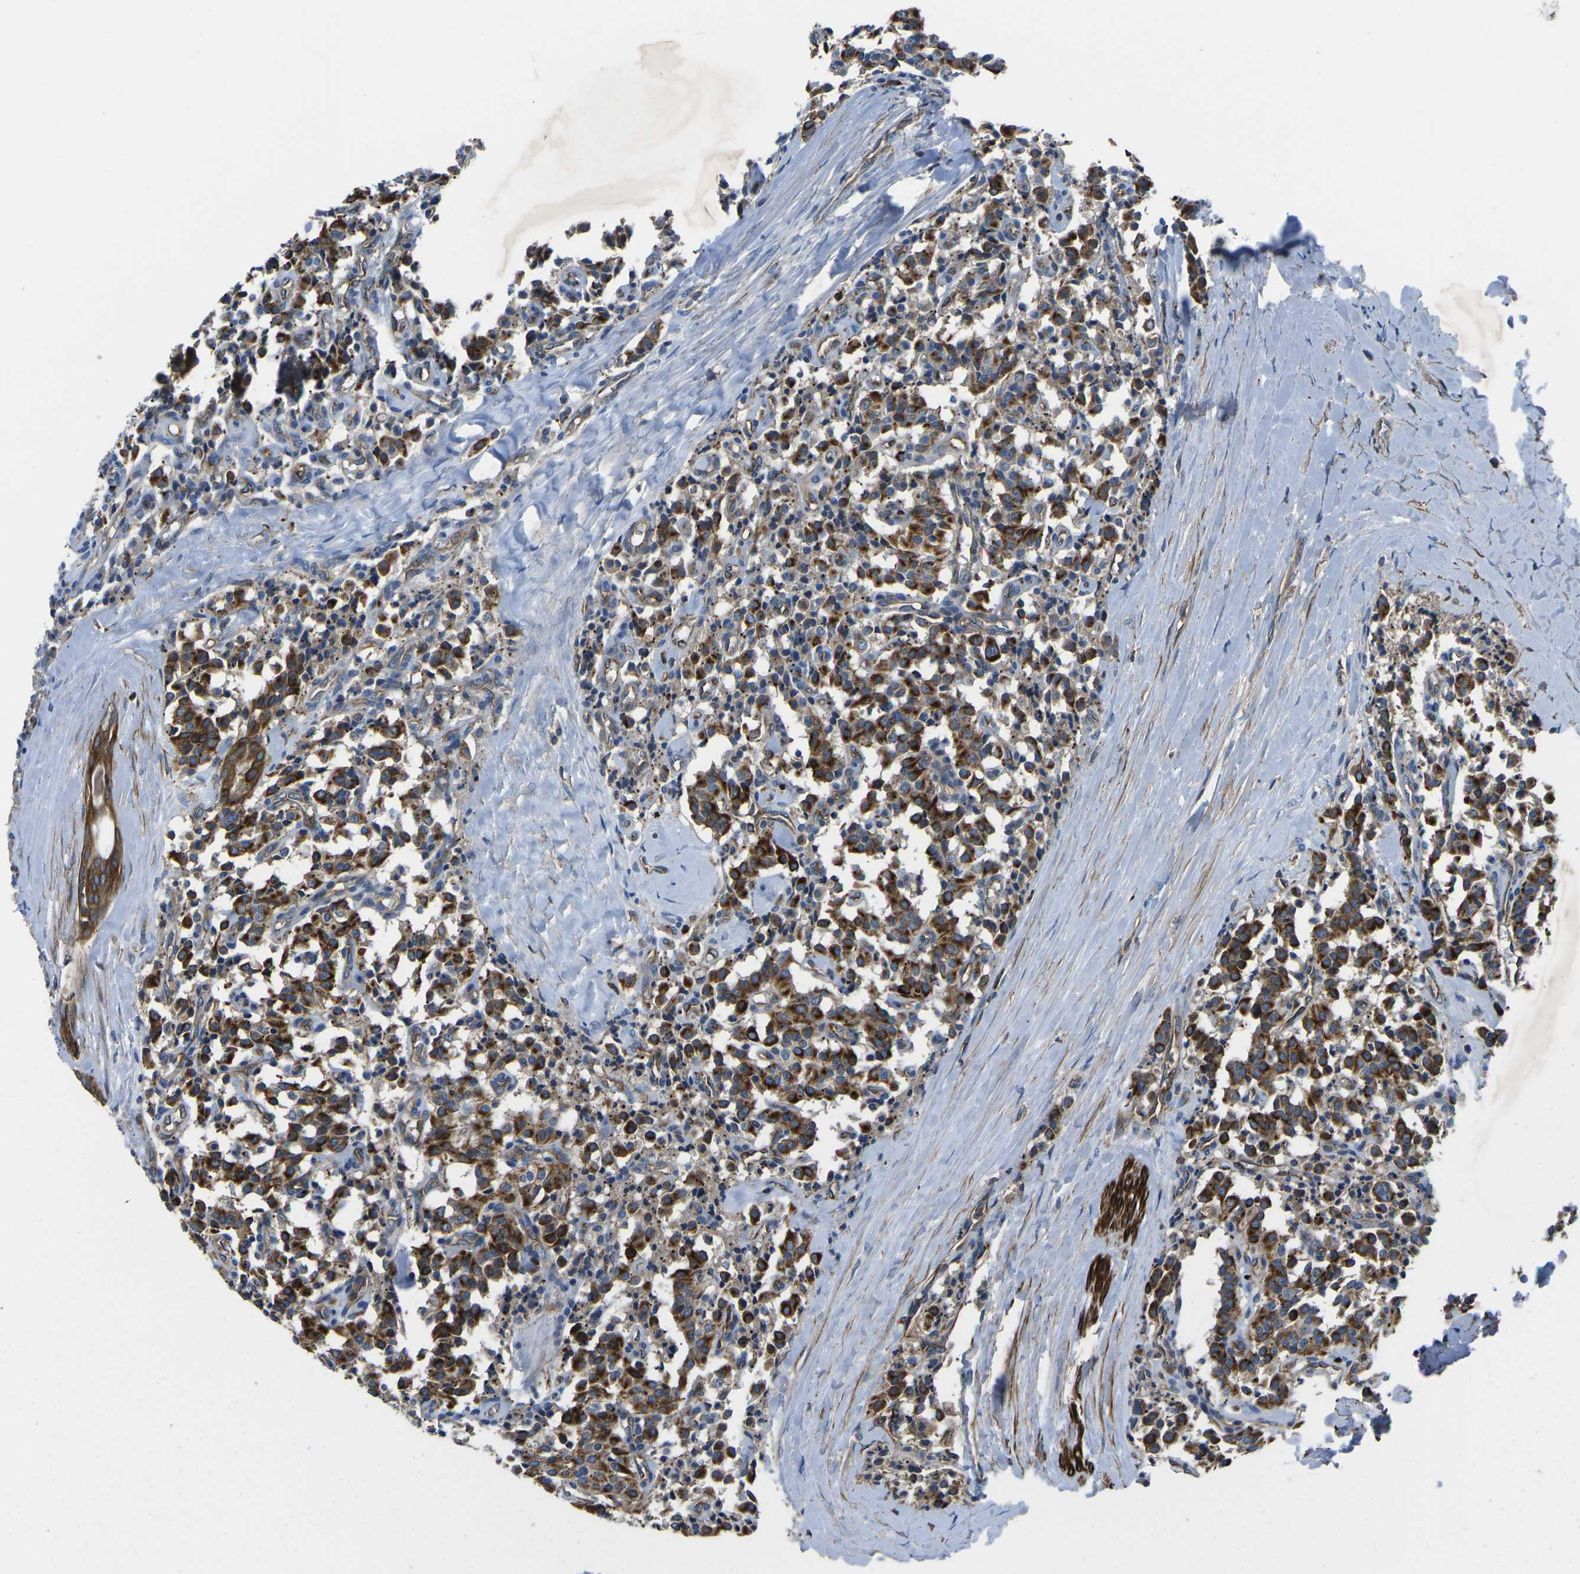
{"staining": {"intensity": "strong", "quantity": "25%-75%", "location": "cytoplasmic/membranous"}, "tissue": "carcinoid", "cell_type": "Tumor cells", "image_type": "cancer", "snomed": [{"axis": "morphology", "description": "Carcinoid, malignant, NOS"}, {"axis": "topography", "description": "Lung"}], "caption": "Carcinoid stained with DAB (3,3'-diaminobenzidine) IHC shows high levels of strong cytoplasmic/membranous positivity in approximately 25%-75% of tumor cells. Using DAB (3,3'-diaminobenzidine) (brown) and hematoxylin (blue) stains, captured at high magnification using brightfield microscopy.", "gene": "KCNJ15", "patient": {"sex": "male", "age": 30}}